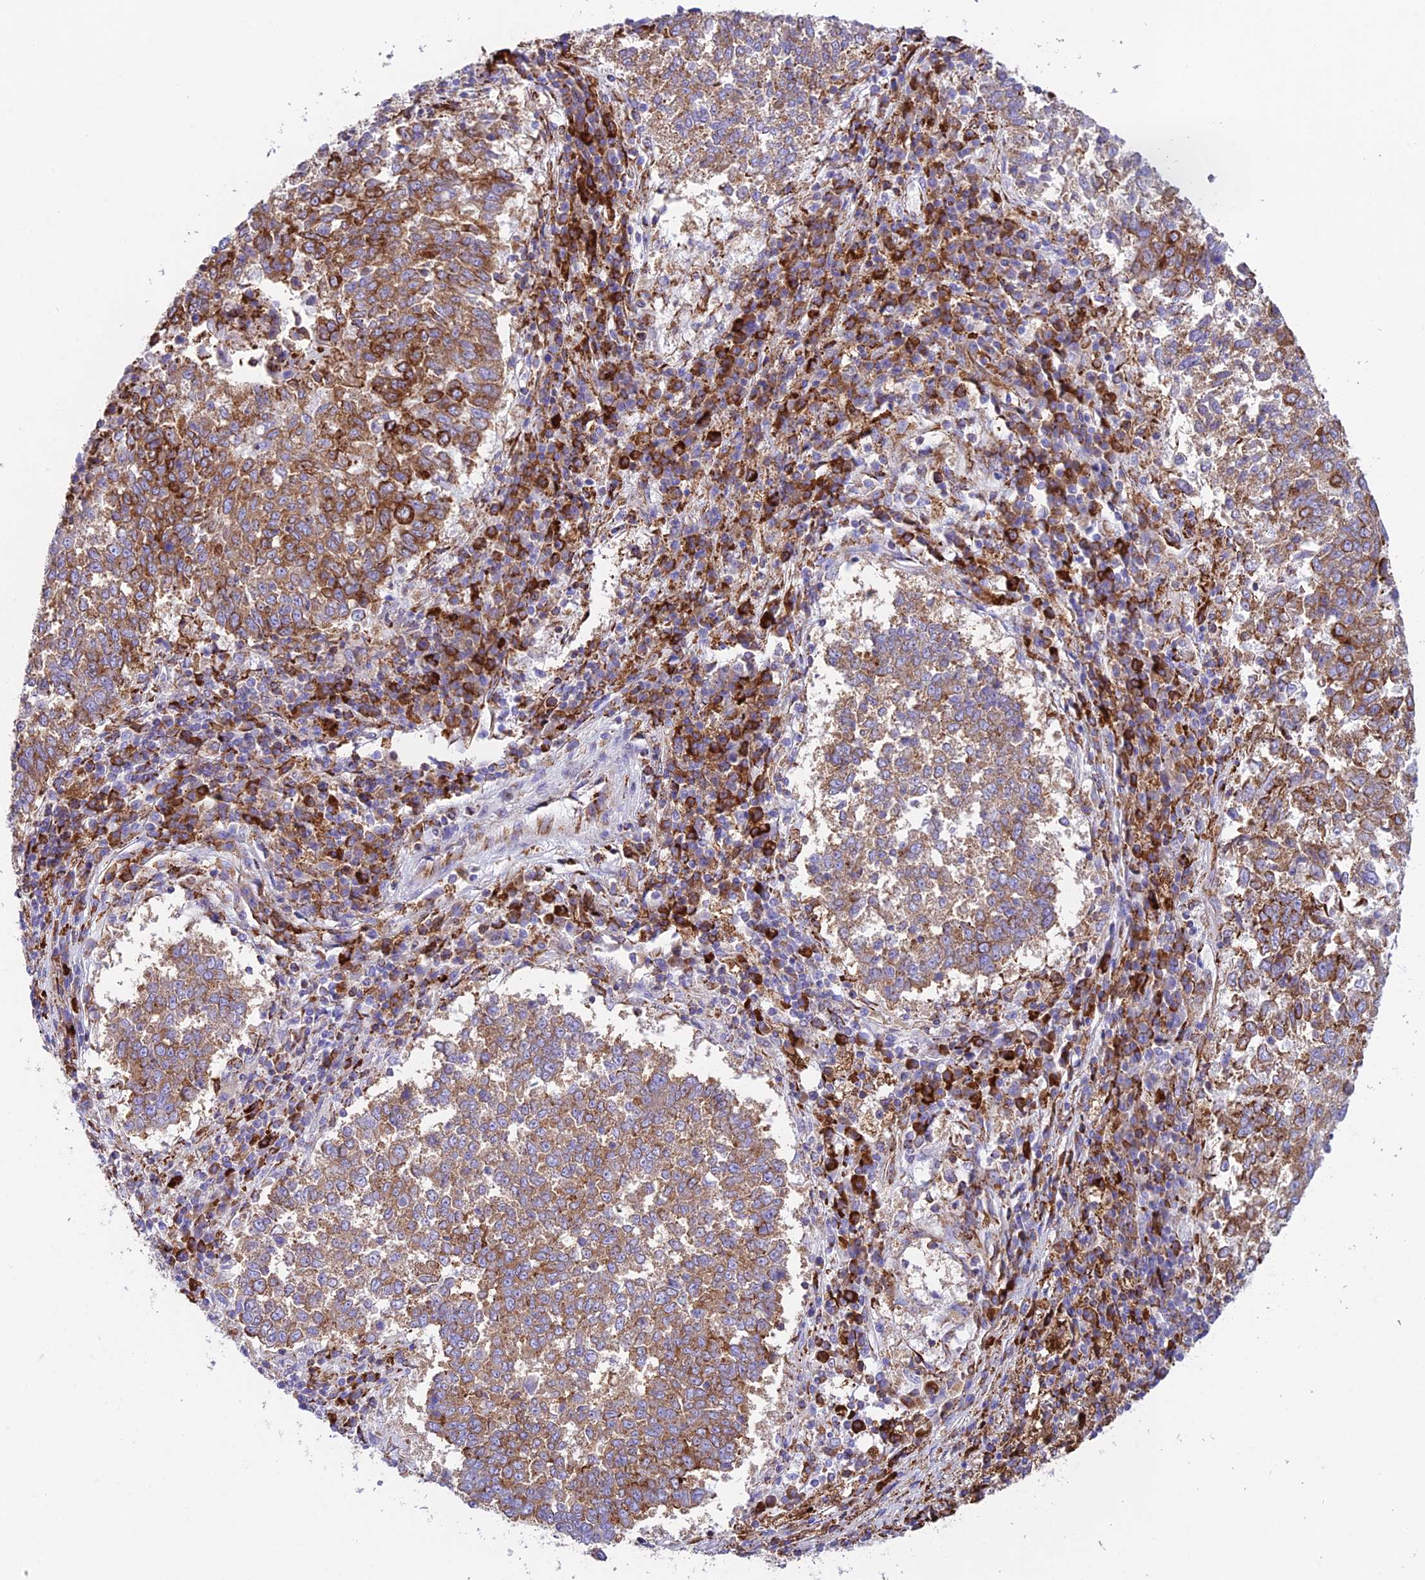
{"staining": {"intensity": "moderate", "quantity": ">75%", "location": "cytoplasmic/membranous"}, "tissue": "lung cancer", "cell_type": "Tumor cells", "image_type": "cancer", "snomed": [{"axis": "morphology", "description": "Squamous cell carcinoma, NOS"}, {"axis": "topography", "description": "Lung"}], "caption": "Moderate cytoplasmic/membranous protein positivity is appreciated in approximately >75% of tumor cells in lung cancer (squamous cell carcinoma).", "gene": "TUBGCP6", "patient": {"sex": "male", "age": 73}}